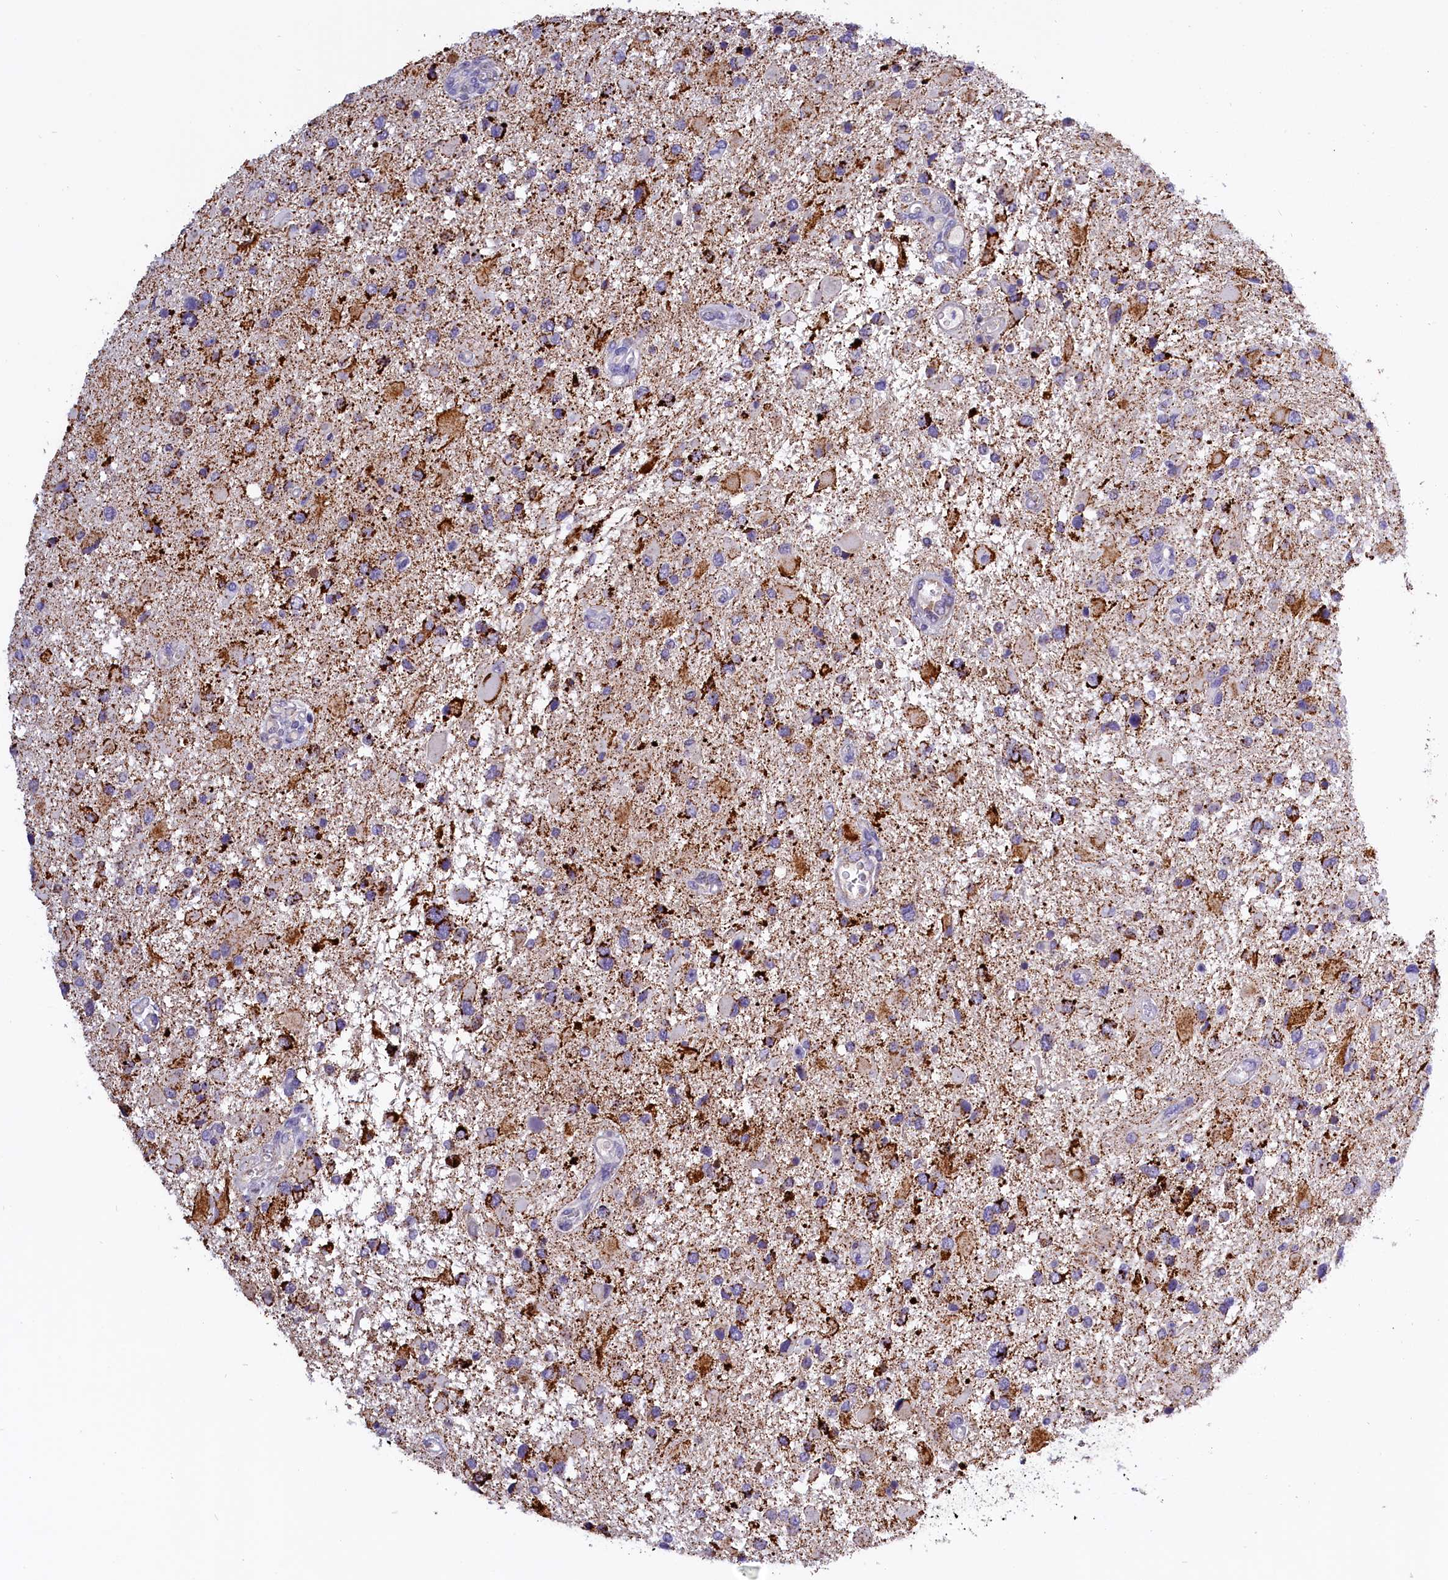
{"staining": {"intensity": "strong", "quantity": ">75%", "location": "cytoplasmic/membranous"}, "tissue": "glioma", "cell_type": "Tumor cells", "image_type": "cancer", "snomed": [{"axis": "morphology", "description": "Glioma, malignant, High grade"}, {"axis": "topography", "description": "Brain"}], "caption": "Human glioma stained with a protein marker reveals strong staining in tumor cells.", "gene": "ABAT", "patient": {"sex": "male", "age": 53}}